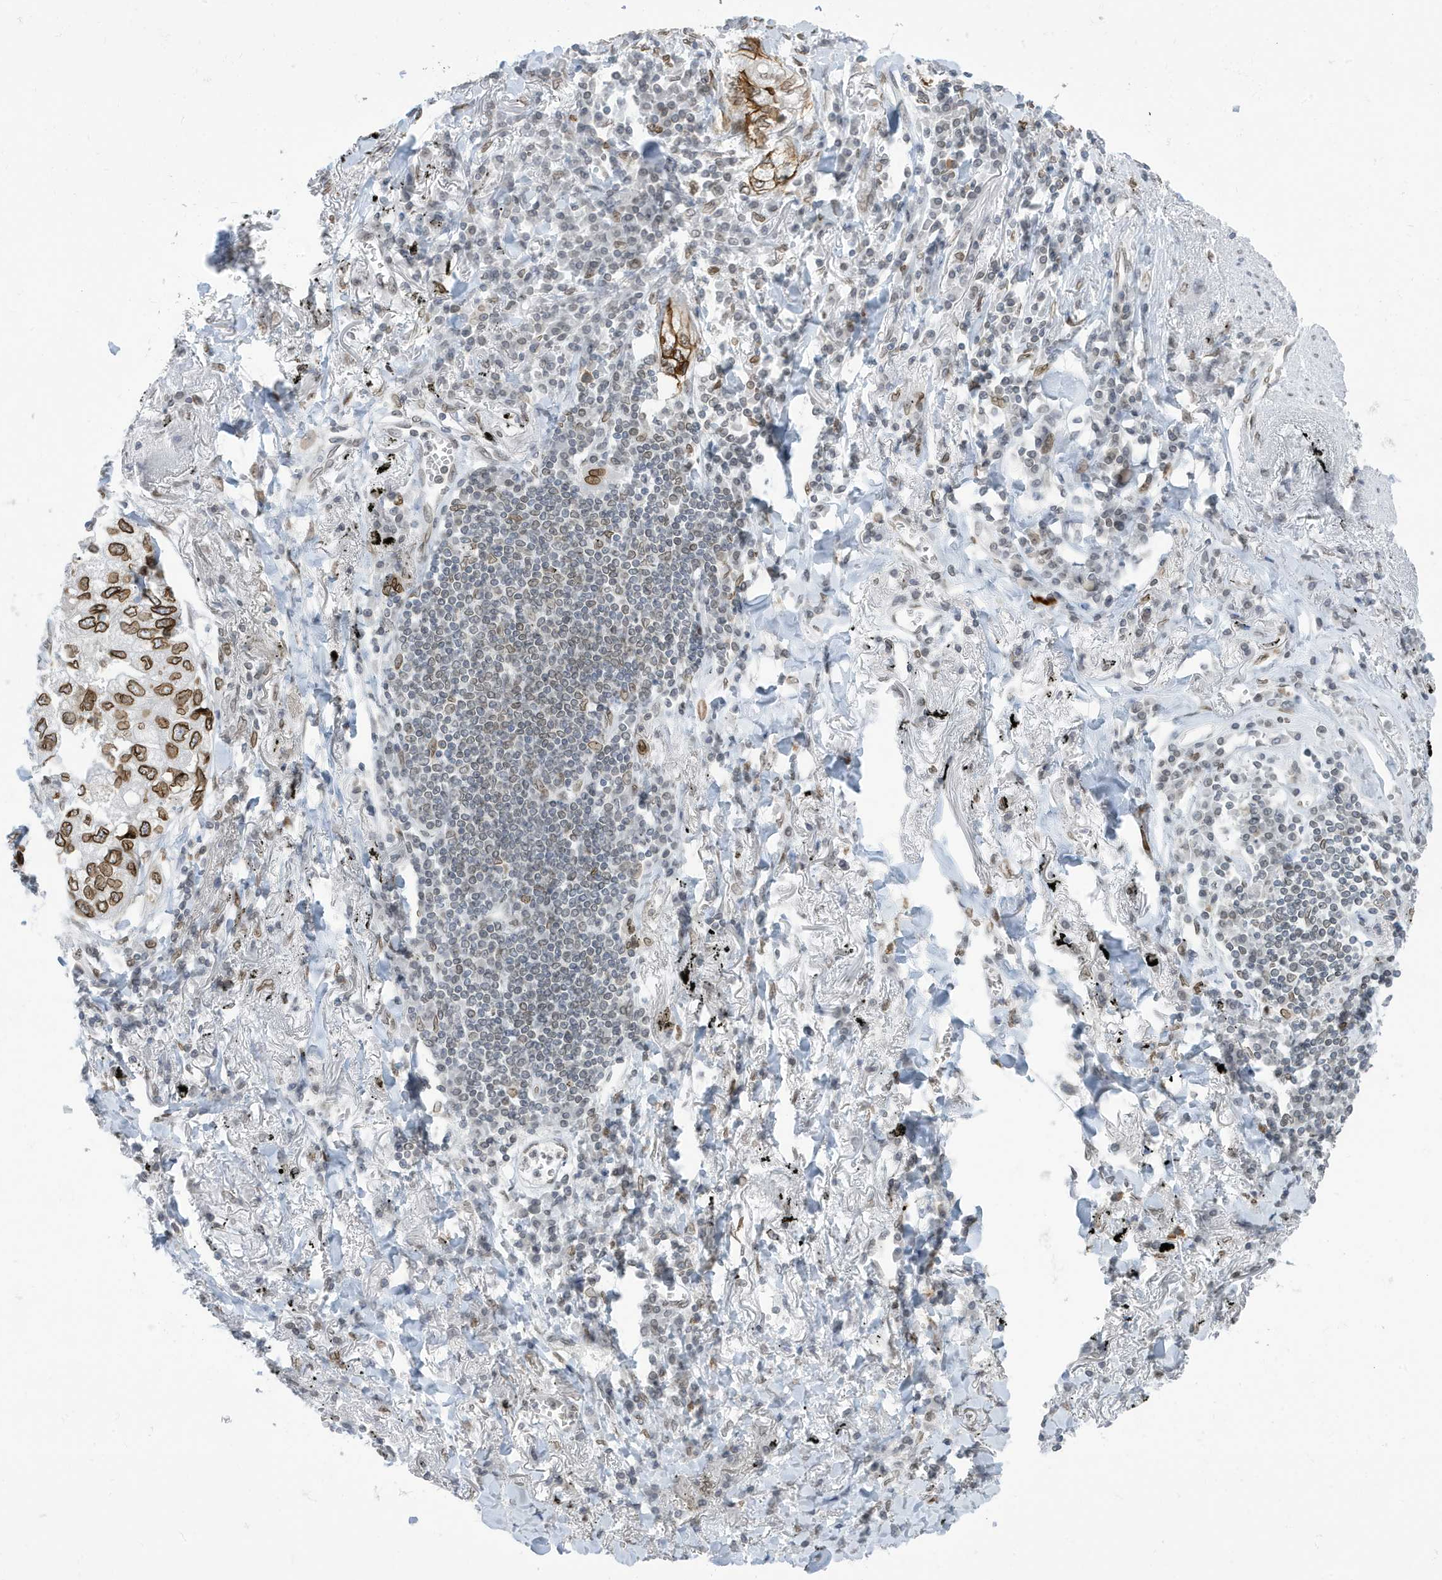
{"staining": {"intensity": "moderate", "quantity": ">75%", "location": "cytoplasmic/membranous,nuclear"}, "tissue": "lung cancer", "cell_type": "Tumor cells", "image_type": "cancer", "snomed": [{"axis": "morphology", "description": "Adenocarcinoma, NOS"}, {"axis": "topography", "description": "Lung"}], "caption": "Approximately >75% of tumor cells in human lung cancer demonstrate moderate cytoplasmic/membranous and nuclear protein positivity as visualized by brown immunohistochemical staining.", "gene": "PCYT1A", "patient": {"sex": "male", "age": 65}}